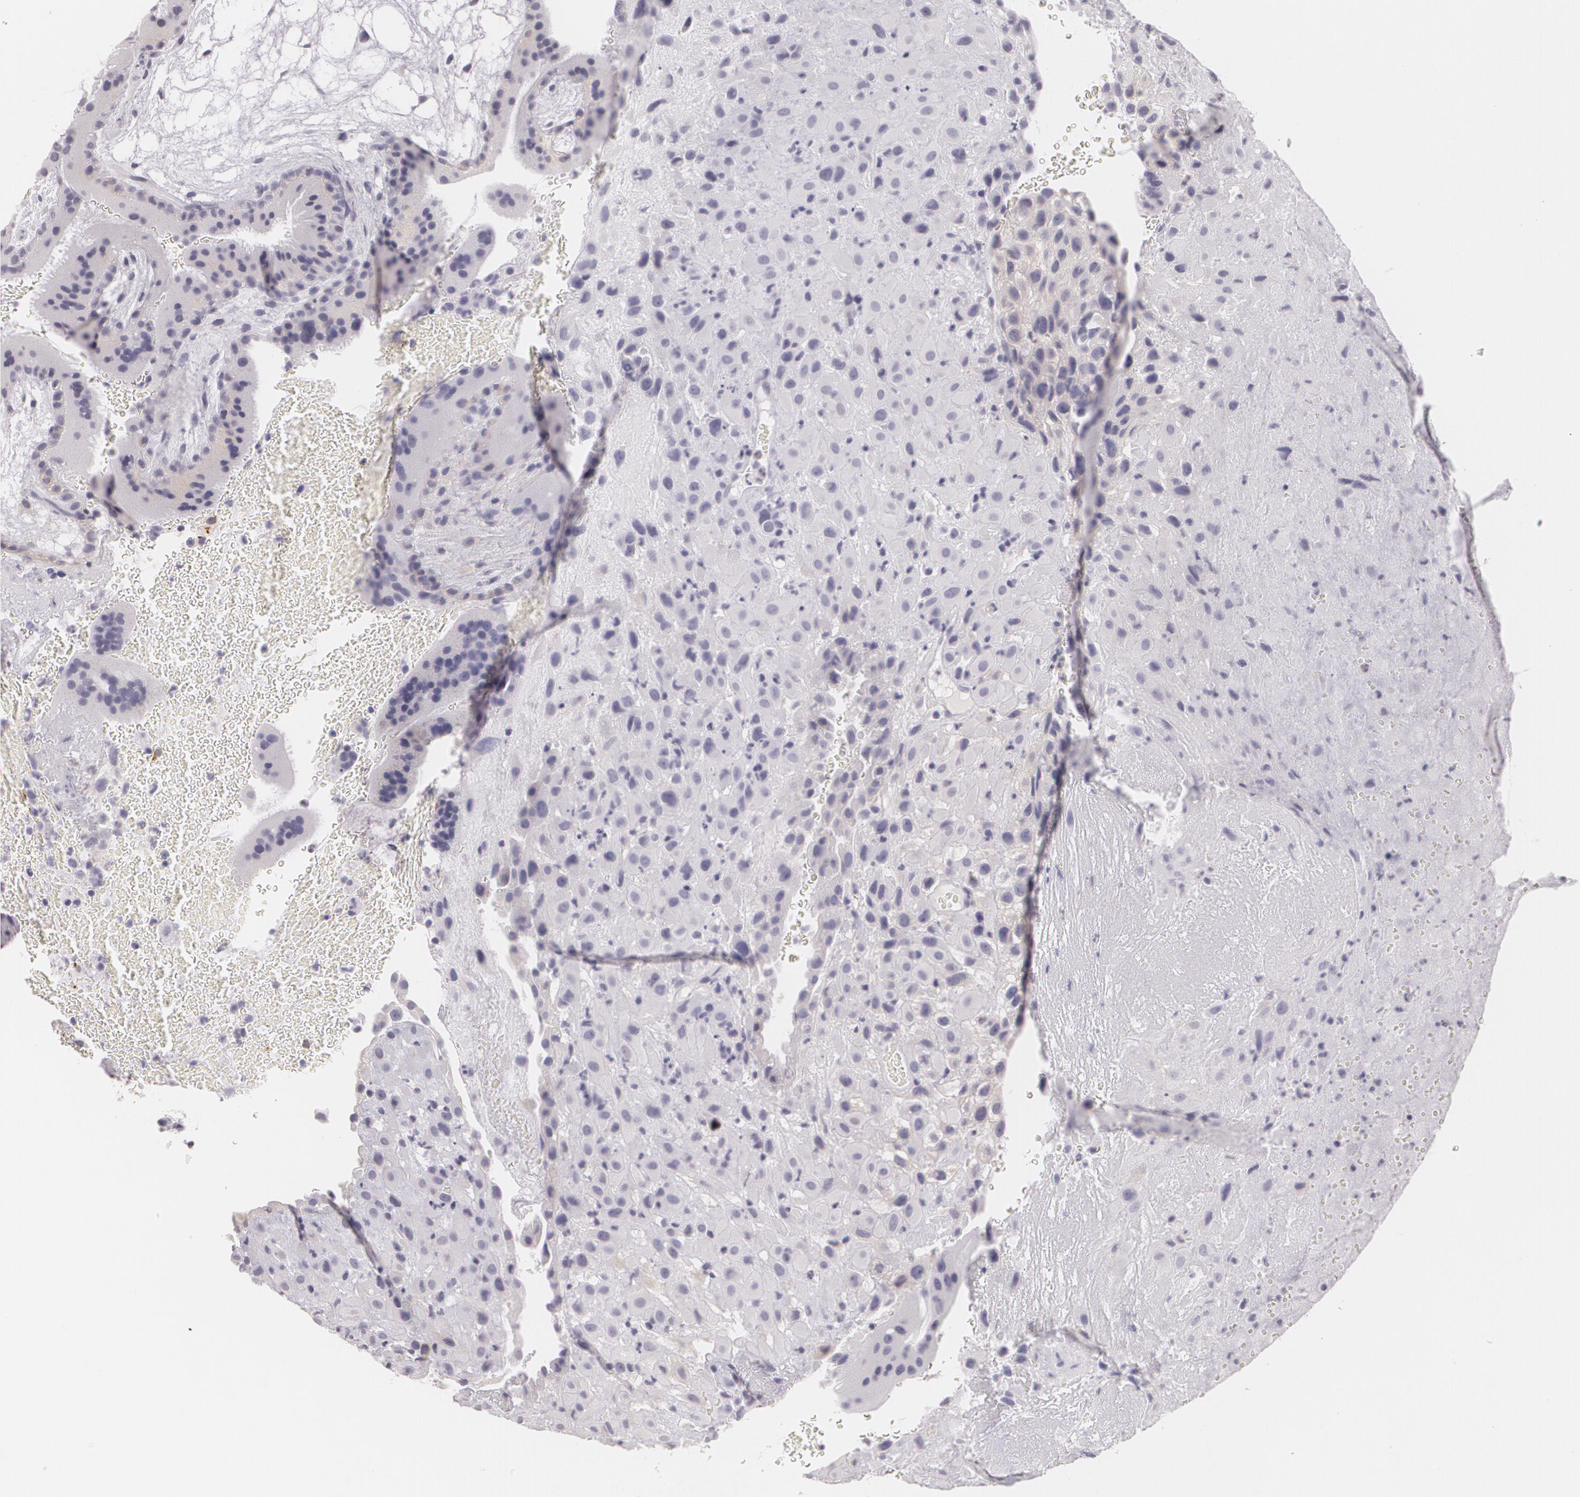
{"staining": {"intensity": "negative", "quantity": "none", "location": "none"}, "tissue": "placenta", "cell_type": "Decidual cells", "image_type": "normal", "snomed": [{"axis": "morphology", "description": "Normal tissue, NOS"}, {"axis": "topography", "description": "Placenta"}], "caption": "Immunohistochemistry photomicrograph of benign placenta stained for a protein (brown), which demonstrates no positivity in decidual cells.", "gene": "MAP2", "patient": {"sex": "female", "age": 19}}